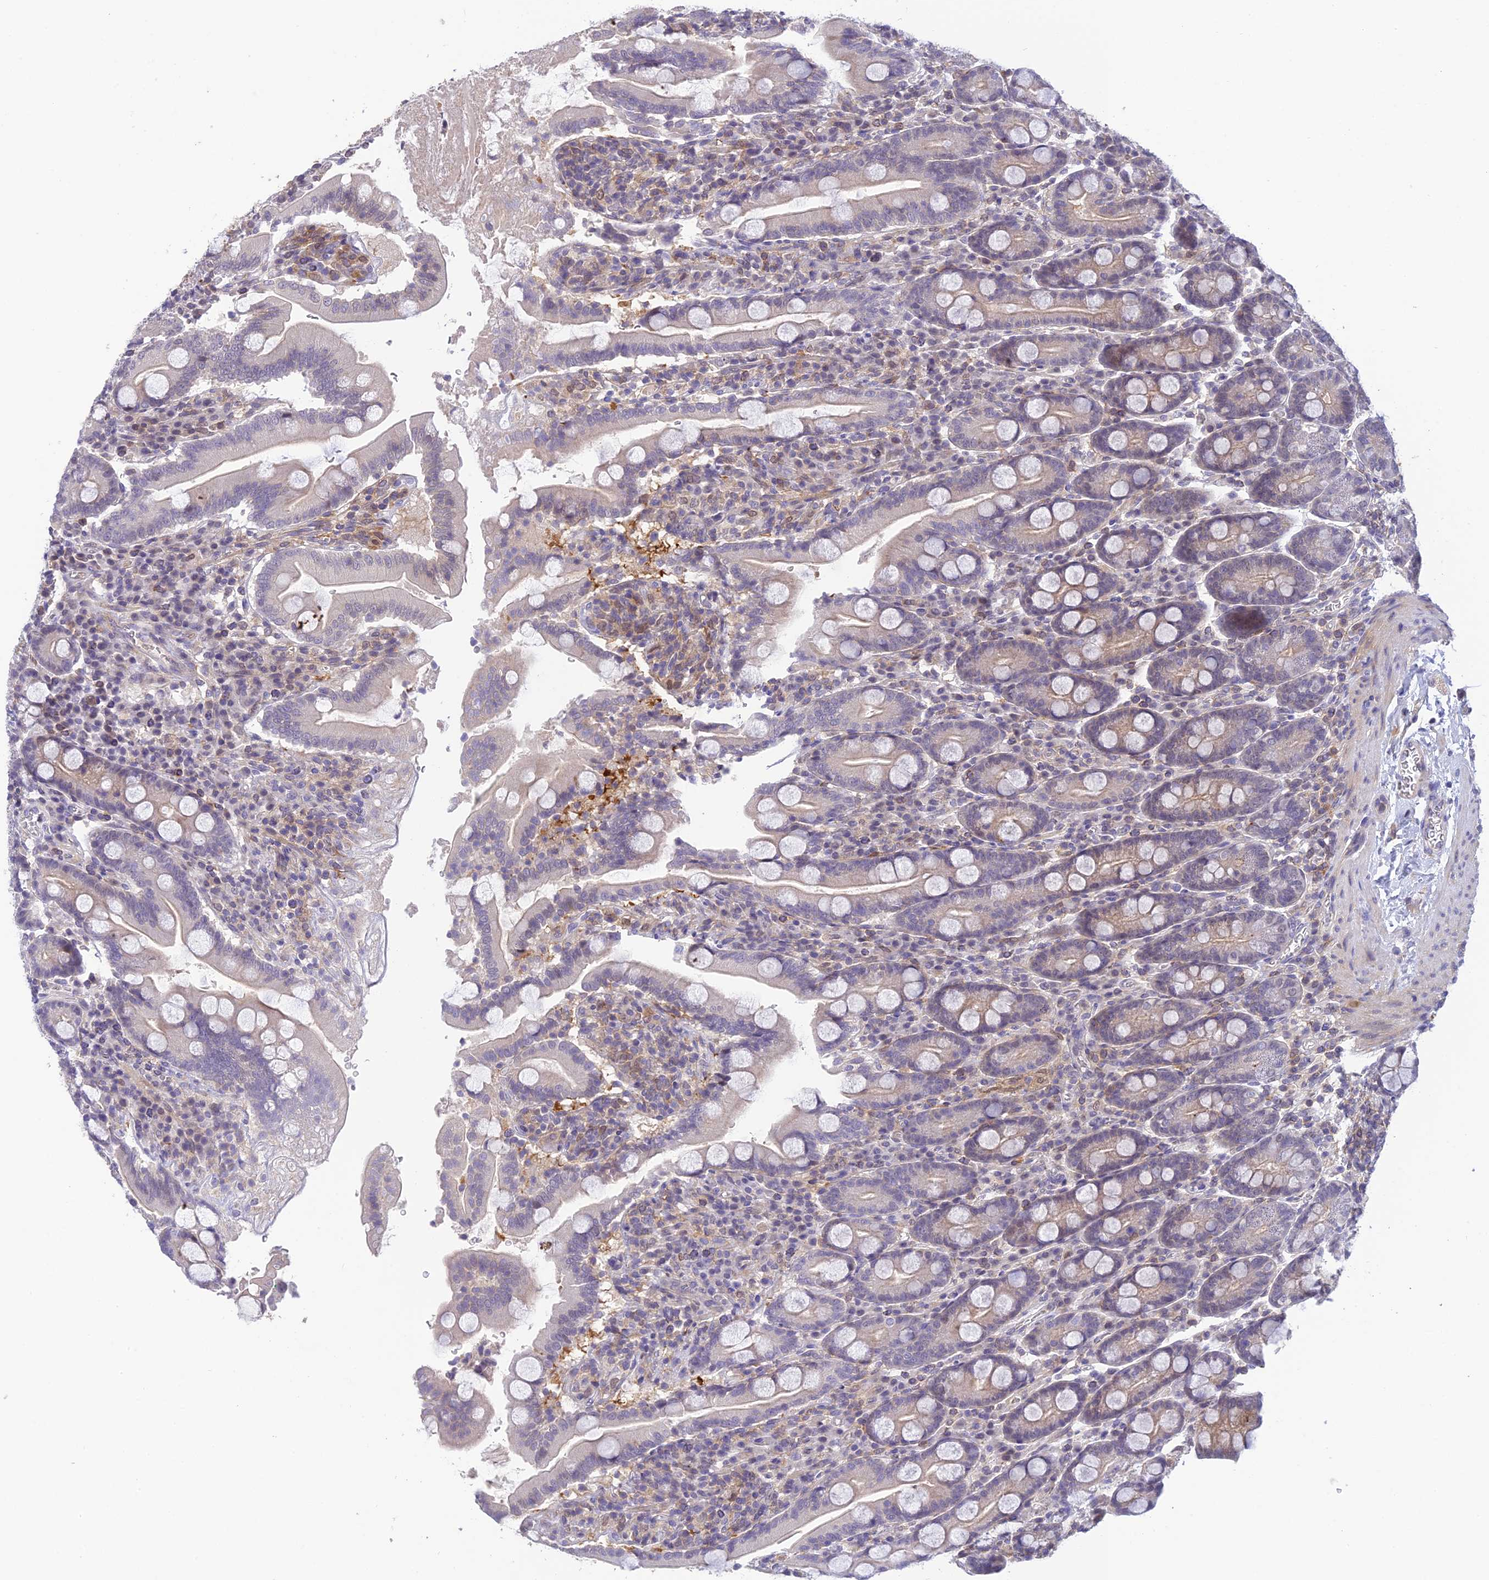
{"staining": {"intensity": "negative", "quantity": "none", "location": "none"}, "tissue": "duodenum", "cell_type": "Glandular cells", "image_type": "normal", "snomed": [{"axis": "morphology", "description": "Normal tissue, NOS"}, {"axis": "topography", "description": "Duodenum"}], "caption": "This micrograph is of unremarkable duodenum stained with immunohistochemistry (IHC) to label a protein in brown with the nuclei are counter-stained blue. There is no expression in glandular cells. (Brightfield microscopy of DAB IHC at high magnification).", "gene": "BMT2", "patient": {"sex": "male", "age": 35}}